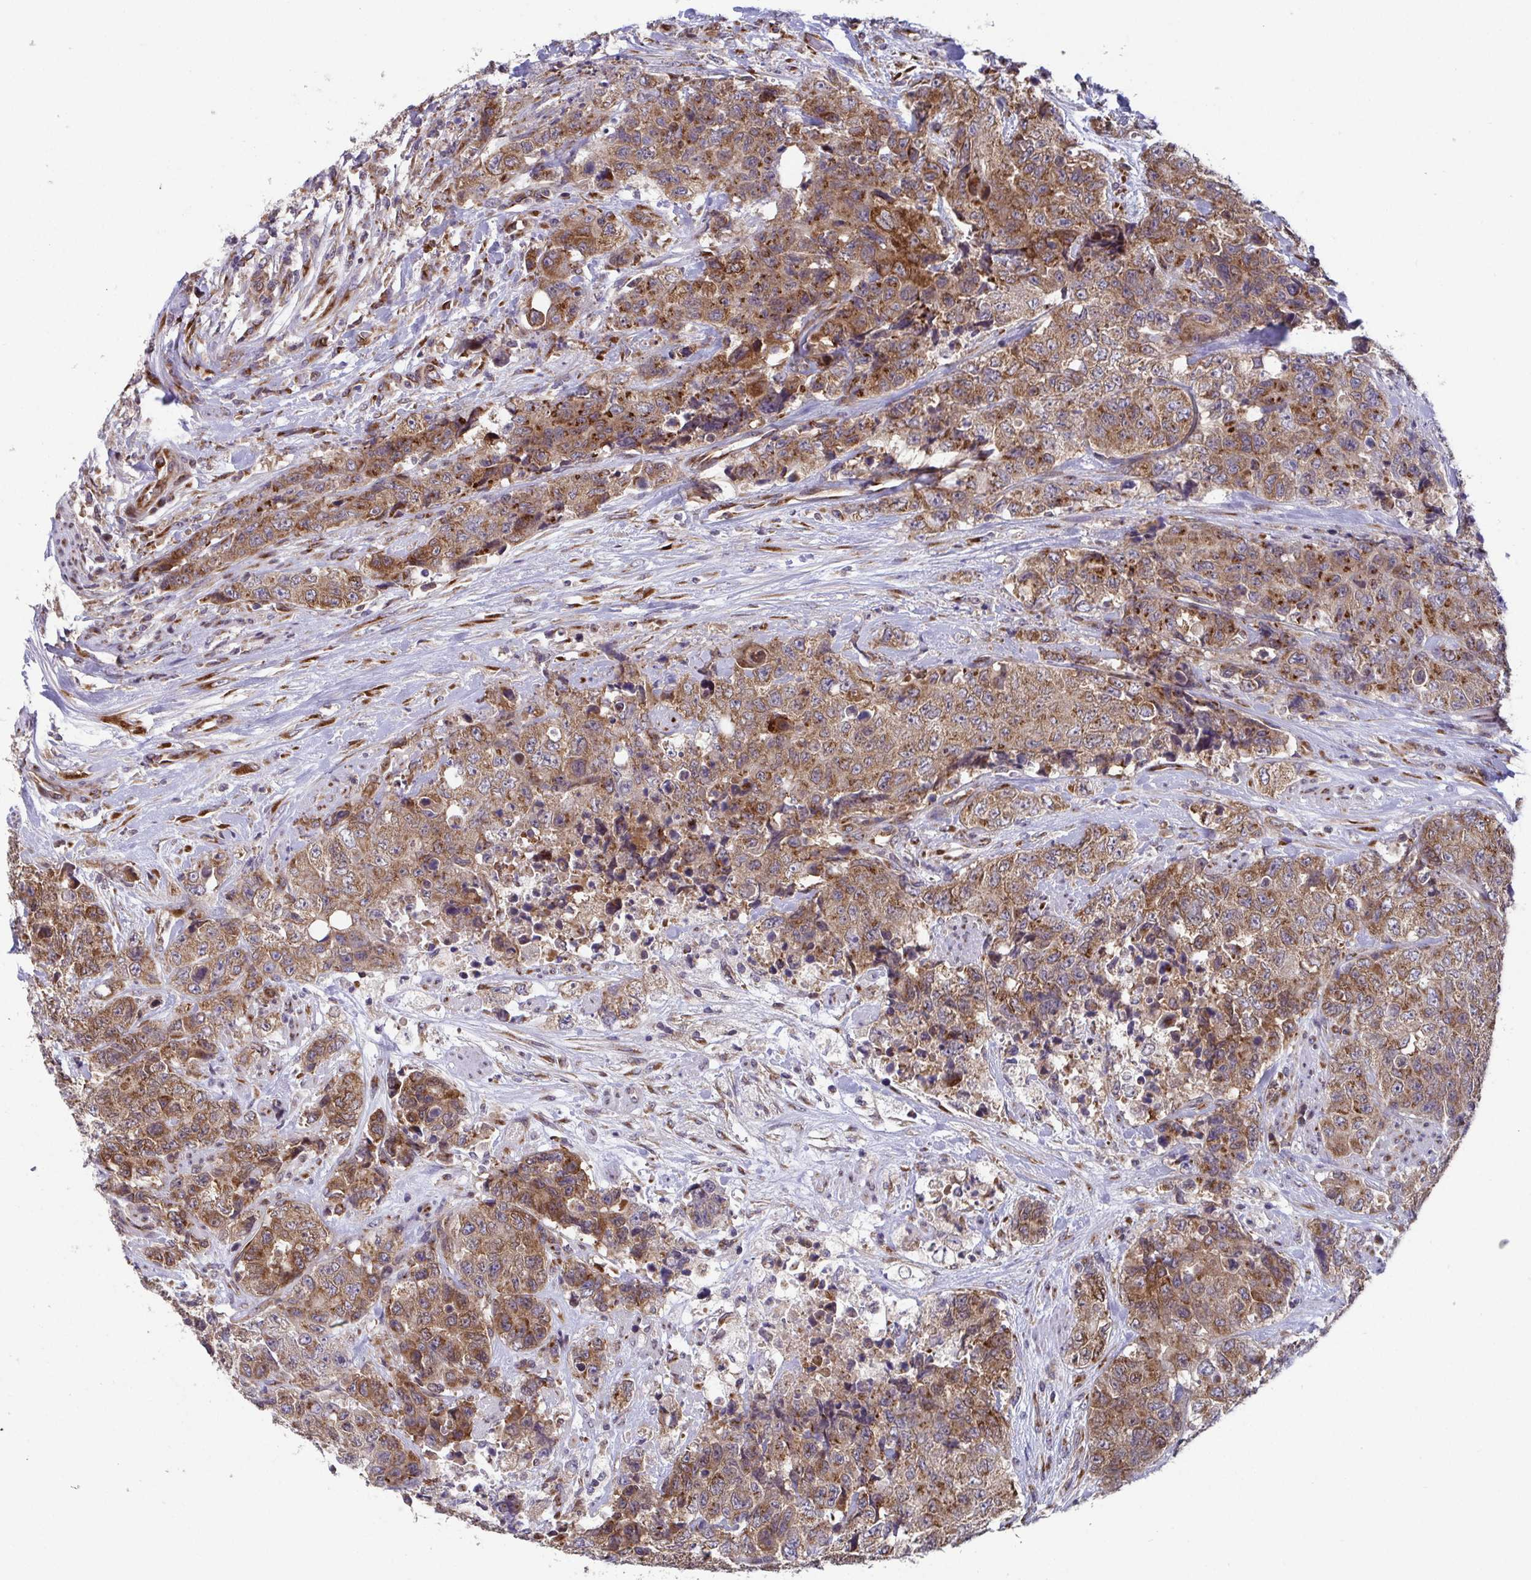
{"staining": {"intensity": "moderate", "quantity": ">75%", "location": "cytoplasmic/membranous"}, "tissue": "urothelial cancer", "cell_type": "Tumor cells", "image_type": "cancer", "snomed": [{"axis": "morphology", "description": "Urothelial carcinoma, High grade"}, {"axis": "topography", "description": "Urinary bladder"}], "caption": "The photomicrograph demonstrates staining of urothelial carcinoma (high-grade), revealing moderate cytoplasmic/membranous protein positivity (brown color) within tumor cells.", "gene": "ATP5MJ", "patient": {"sex": "female", "age": 78}}